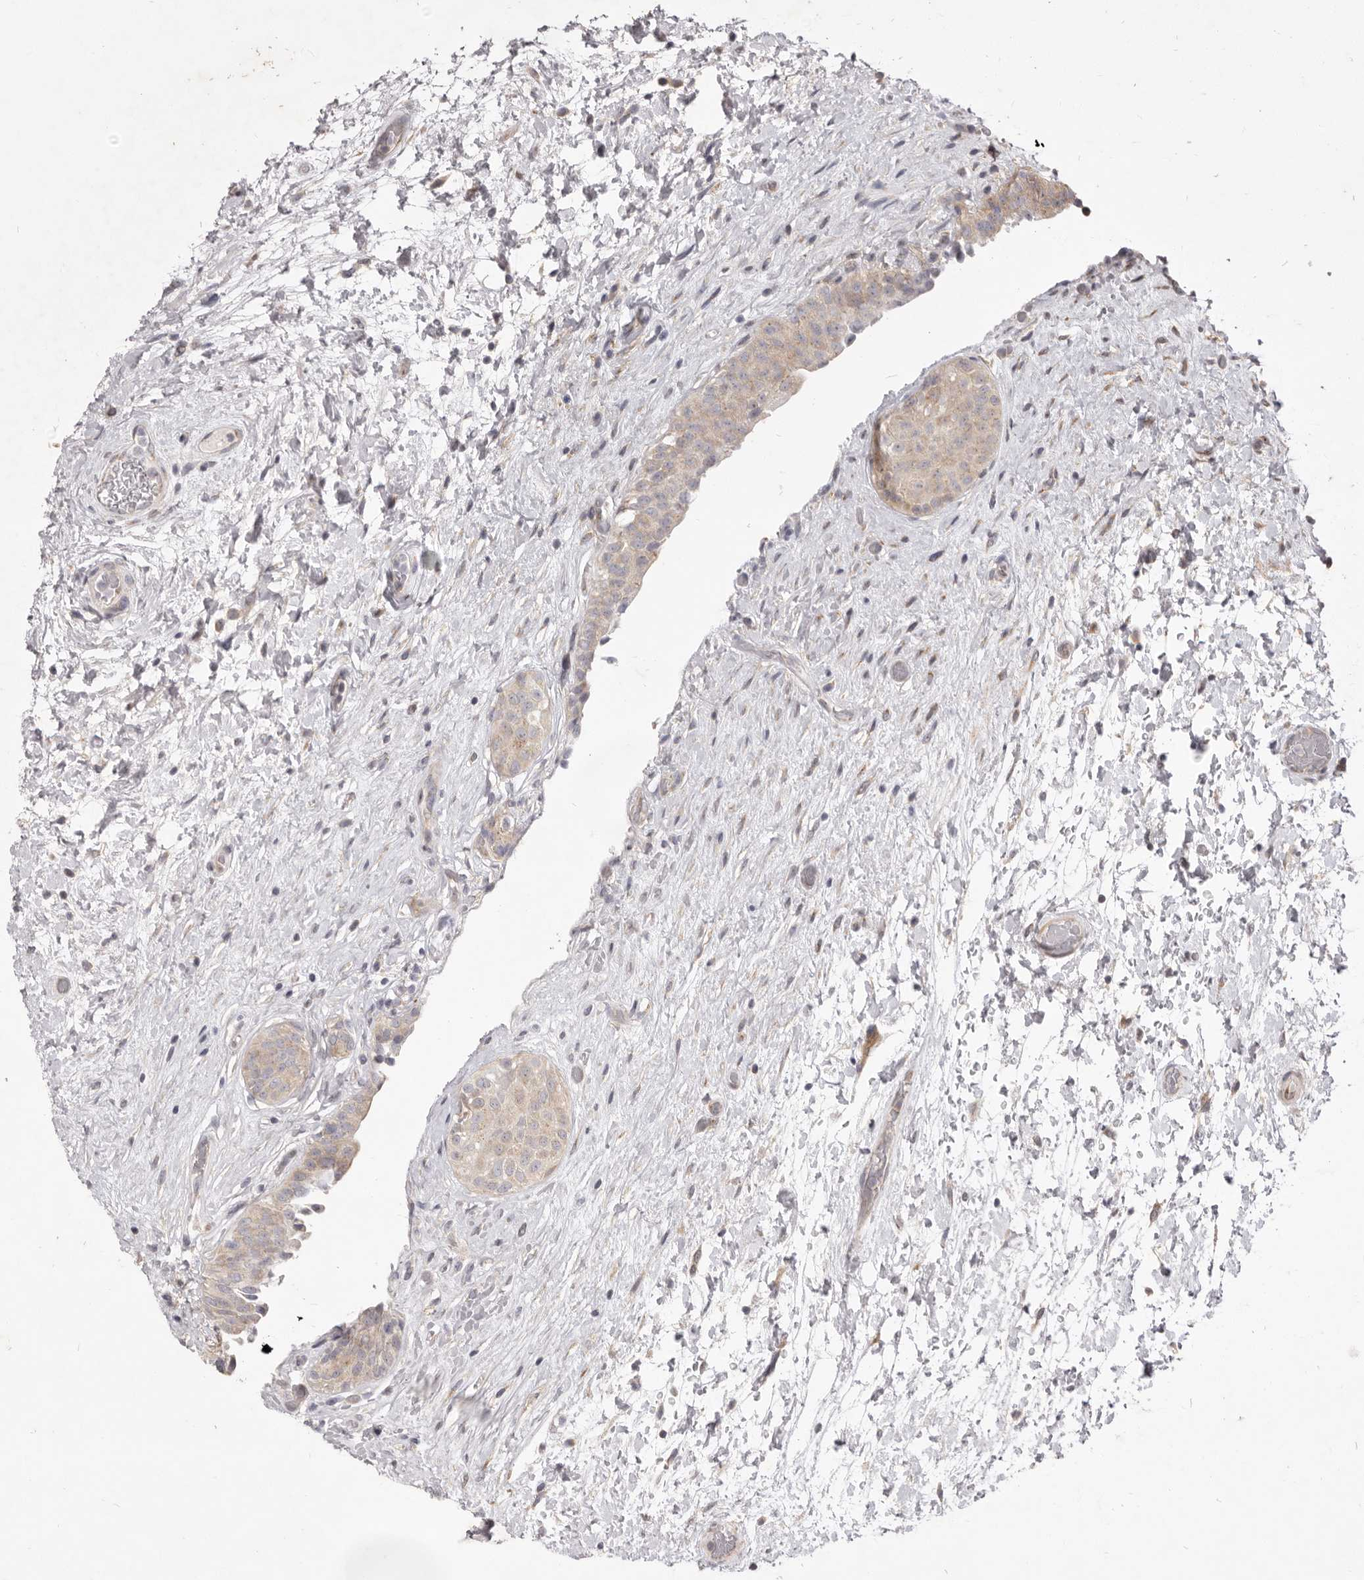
{"staining": {"intensity": "moderate", "quantity": "25%-75%", "location": "cytoplasmic/membranous"}, "tissue": "urinary bladder", "cell_type": "Urothelial cells", "image_type": "normal", "snomed": [{"axis": "morphology", "description": "Normal tissue, NOS"}, {"axis": "topography", "description": "Urinary bladder"}], "caption": "Immunohistochemistry image of normal urinary bladder: urinary bladder stained using IHC displays medium levels of moderate protein expression localized specifically in the cytoplasmic/membranous of urothelial cells, appearing as a cytoplasmic/membranous brown color.", "gene": "TBC1D8B", "patient": {"sex": "male", "age": 74}}